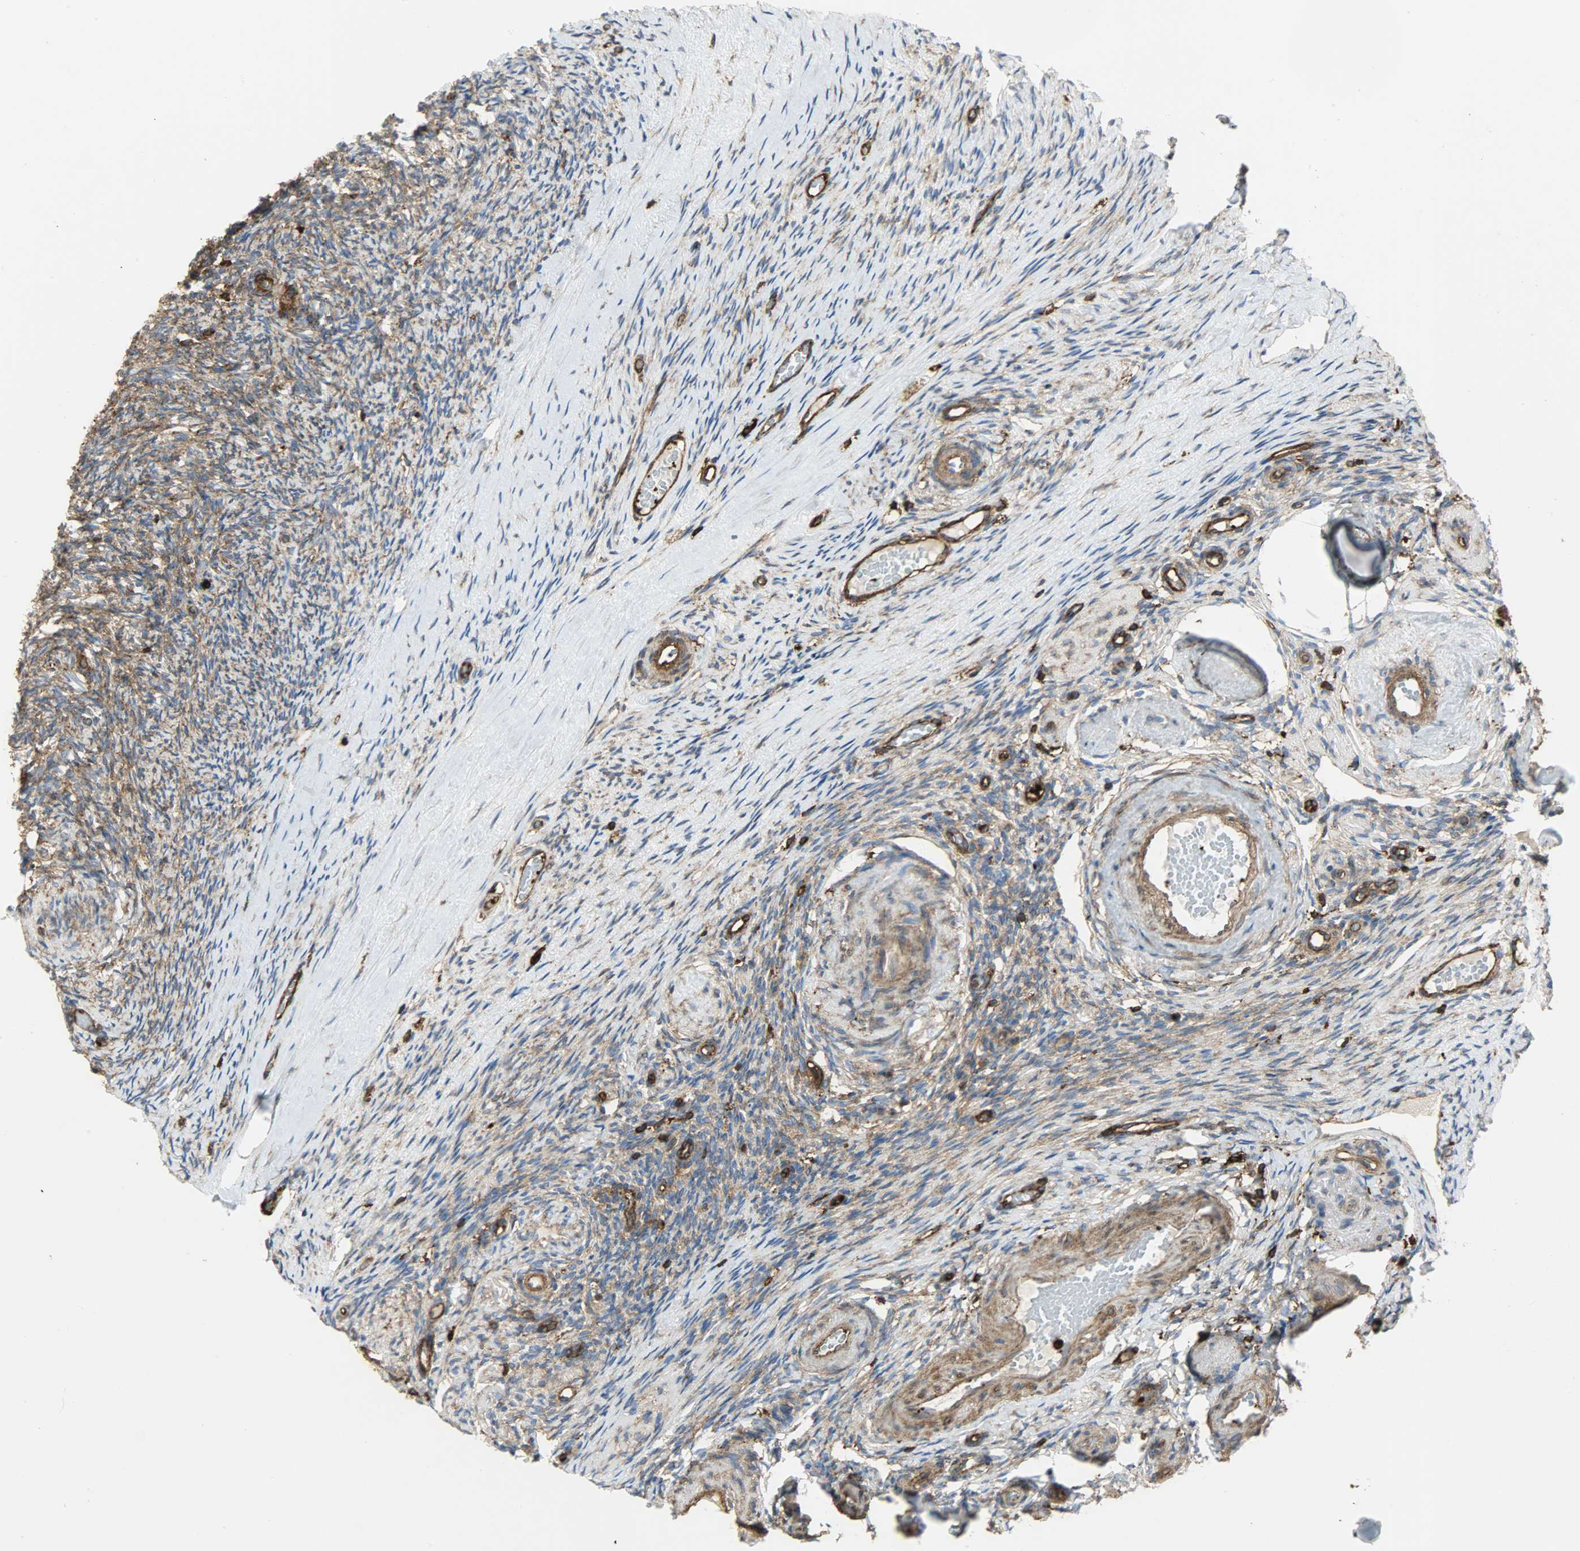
{"staining": {"intensity": "moderate", "quantity": ">75%", "location": "cytoplasmic/membranous"}, "tissue": "ovary", "cell_type": "Ovarian stroma cells", "image_type": "normal", "snomed": [{"axis": "morphology", "description": "Normal tissue, NOS"}, {"axis": "topography", "description": "Ovary"}], "caption": "Immunohistochemistry staining of unremarkable ovary, which exhibits medium levels of moderate cytoplasmic/membranous expression in about >75% of ovarian stroma cells indicating moderate cytoplasmic/membranous protein staining. The staining was performed using DAB (3,3'-diaminobenzidine) (brown) for protein detection and nuclei were counterstained in hematoxylin (blue).", "gene": "VASP", "patient": {"sex": "female", "age": 60}}